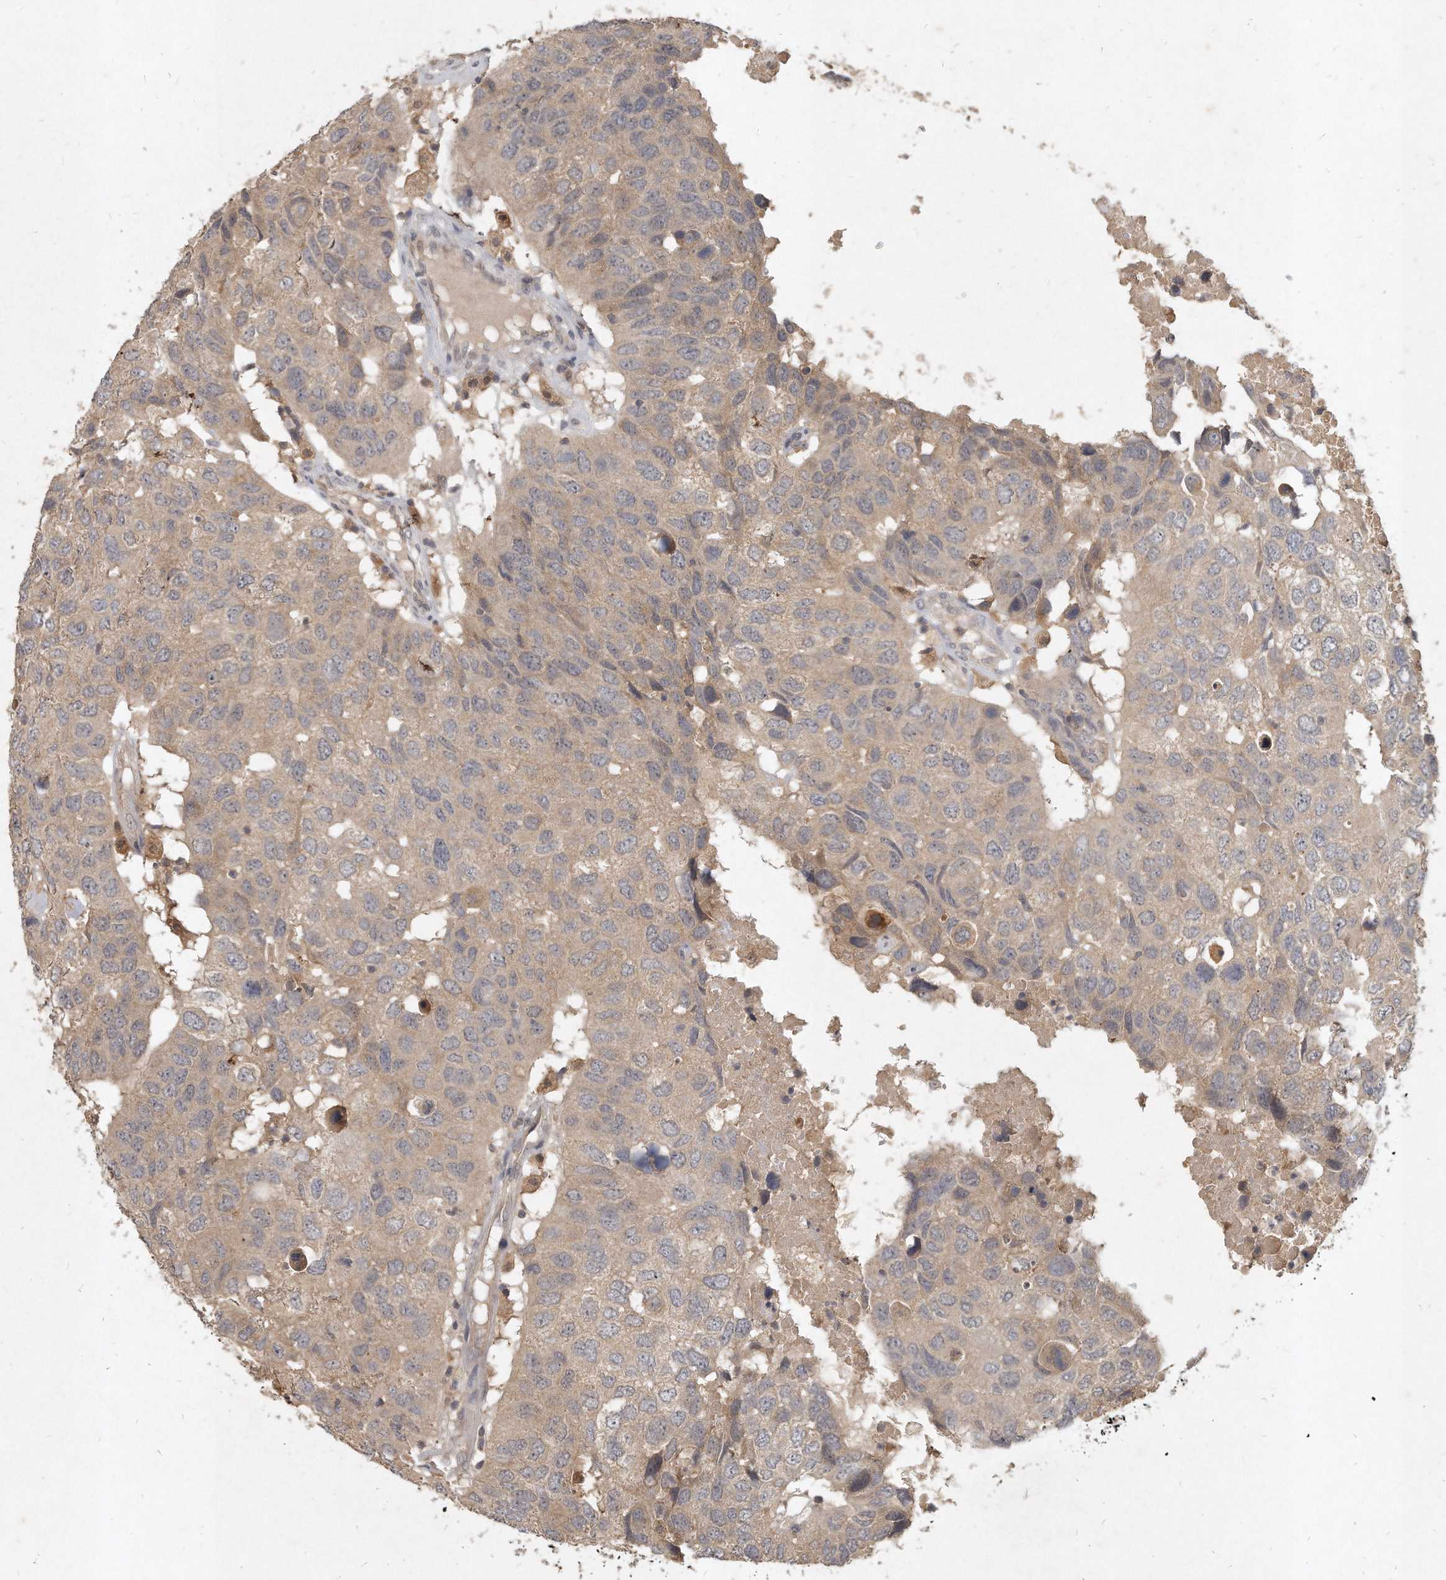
{"staining": {"intensity": "weak", "quantity": ">75%", "location": "cytoplasmic/membranous"}, "tissue": "head and neck cancer", "cell_type": "Tumor cells", "image_type": "cancer", "snomed": [{"axis": "morphology", "description": "Squamous cell carcinoma, NOS"}, {"axis": "topography", "description": "Head-Neck"}], "caption": "IHC of head and neck cancer (squamous cell carcinoma) shows low levels of weak cytoplasmic/membranous expression in about >75% of tumor cells.", "gene": "LGALS8", "patient": {"sex": "male", "age": 66}}